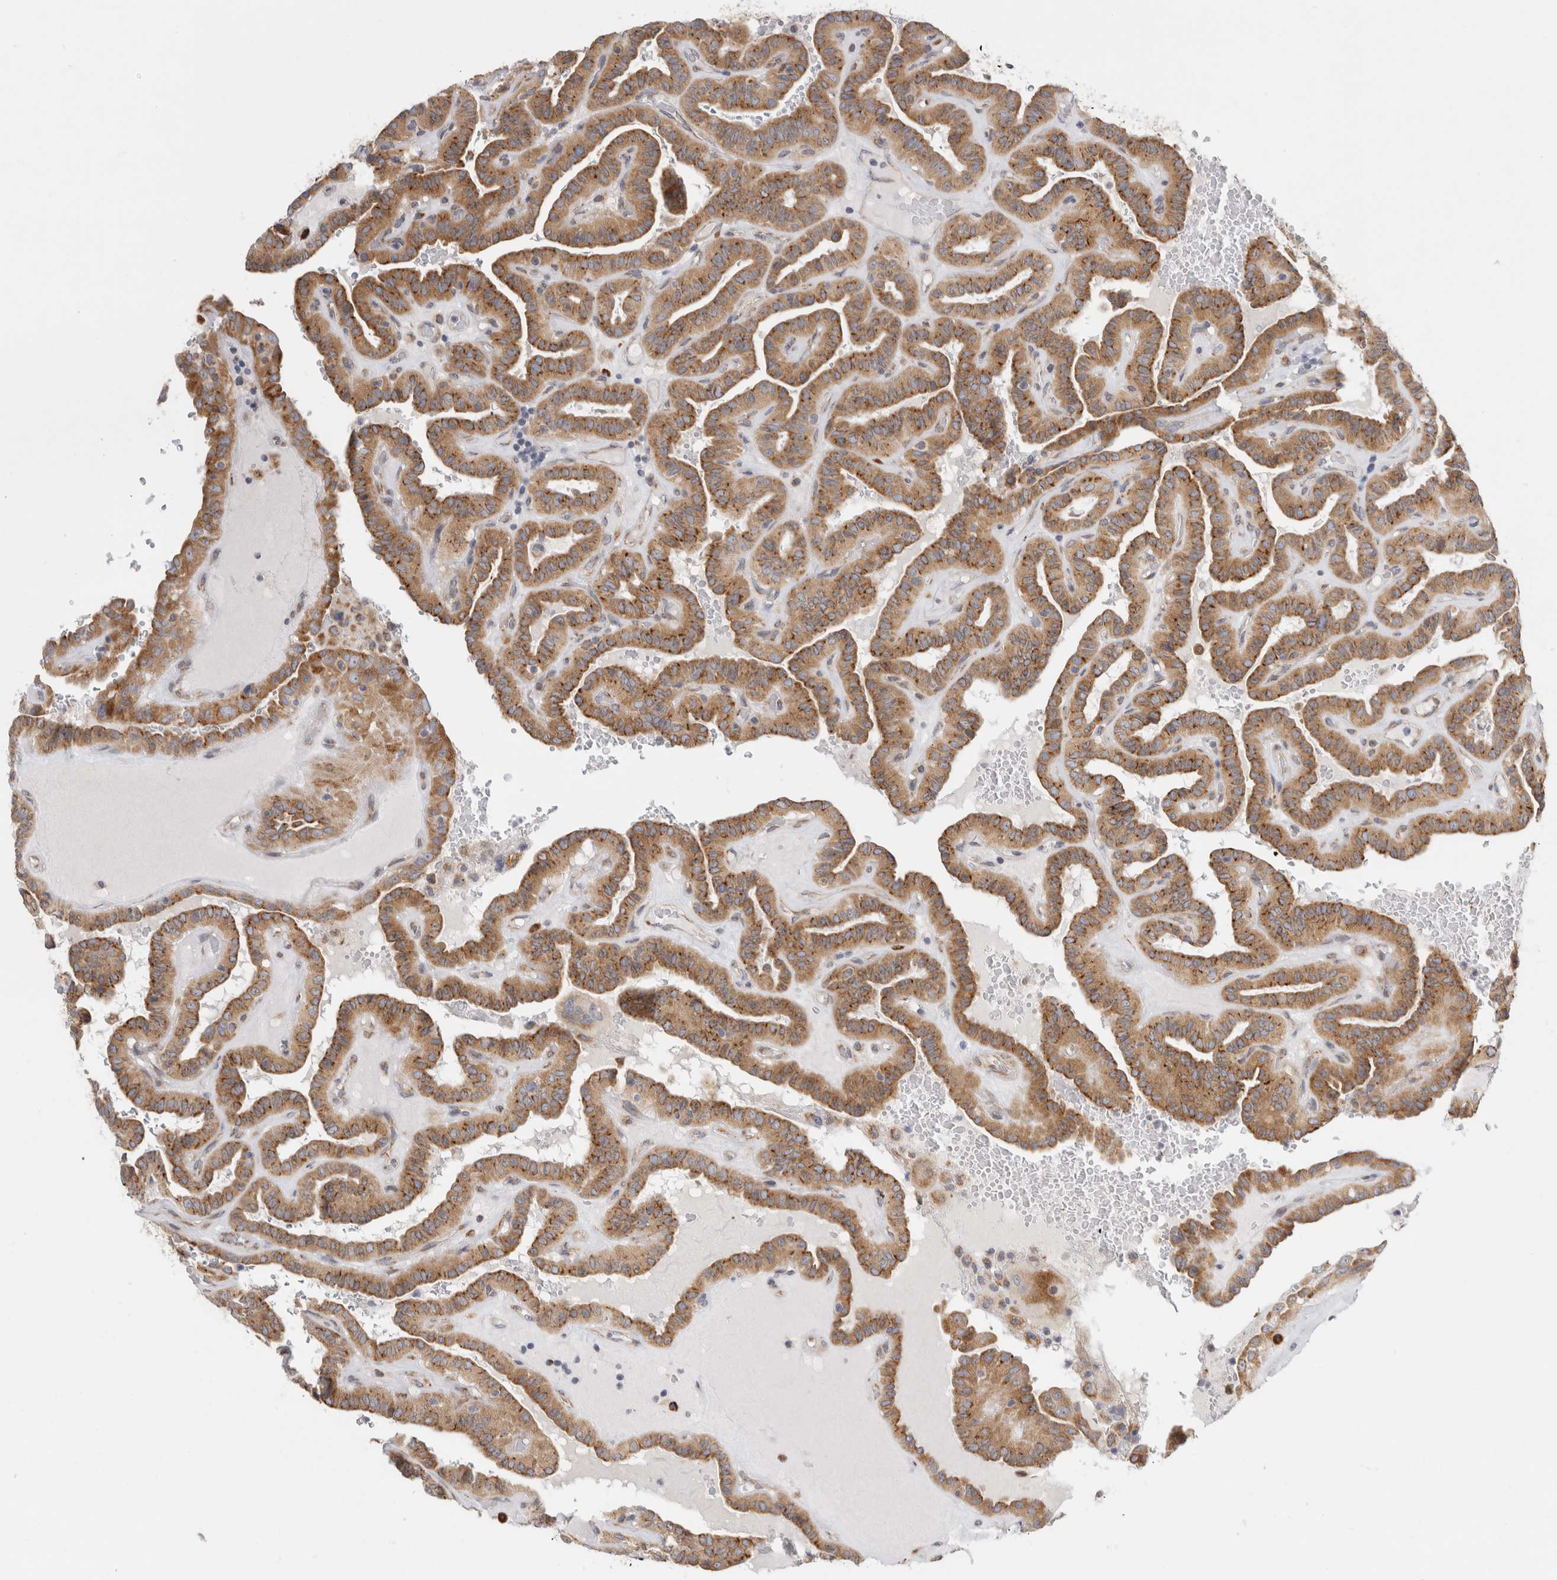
{"staining": {"intensity": "moderate", "quantity": ">75%", "location": "cytoplasmic/membranous"}, "tissue": "thyroid cancer", "cell_type": "Tumor cells", "image_type": "cancer", "snomed": [{"axis": "morphology", "description": "Papillary adenocarcinoma, NOS"}, {"axis": "topography", "description": "Thyroid gland"}], "caption": "Thyroid papillary adenocarcinoma stained for a protein exhibits moderate cytoplasmic/membranous positivity in tumor cells. The protein is stained brown, and the nuclei are stained in blue (DAB IHC with brightfield microscopy, high magnification).", "gene": "RPN2", "patient": {"sex": "male", "age": 77}}